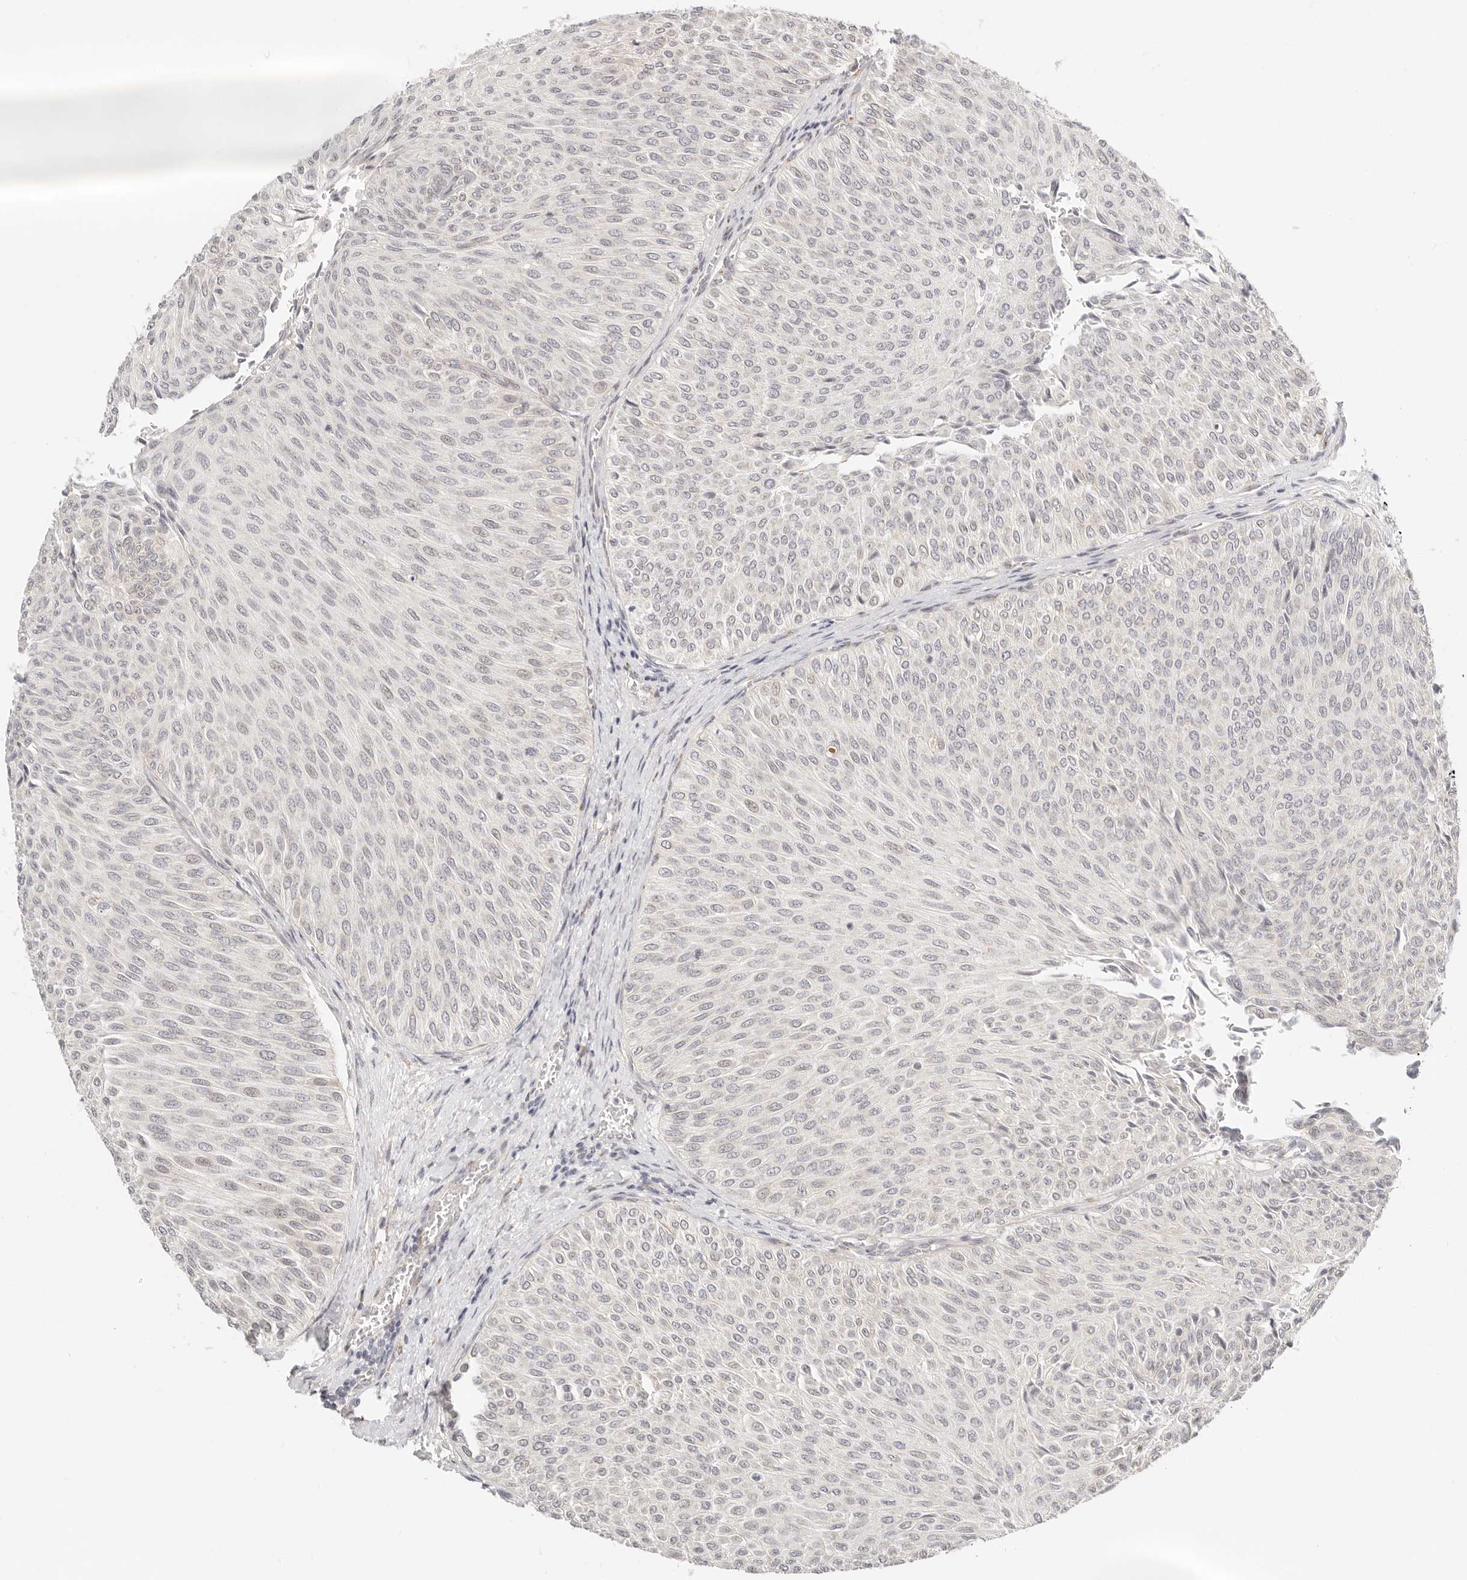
{"staining": {"intensity": "negative", "quantity": "none", "location": "none"}, "tissue": "urothelial cancer", "cell_type": "Tumor cells", "image_type": "cancer", "snomed": [{"axis": "morphology", "description": "Urothelial carcinoma, Low grade"}, {"axis": "topography", "description": "Urinary bladder"}], "caption": "There is no significant staining in tumor cells of low-grade urothelial carcinoma. (DAB immunohistochemistry (IHC), high magnification).", "gene": "FAM20B", "patient": {"sex": "male", "age": 78}}